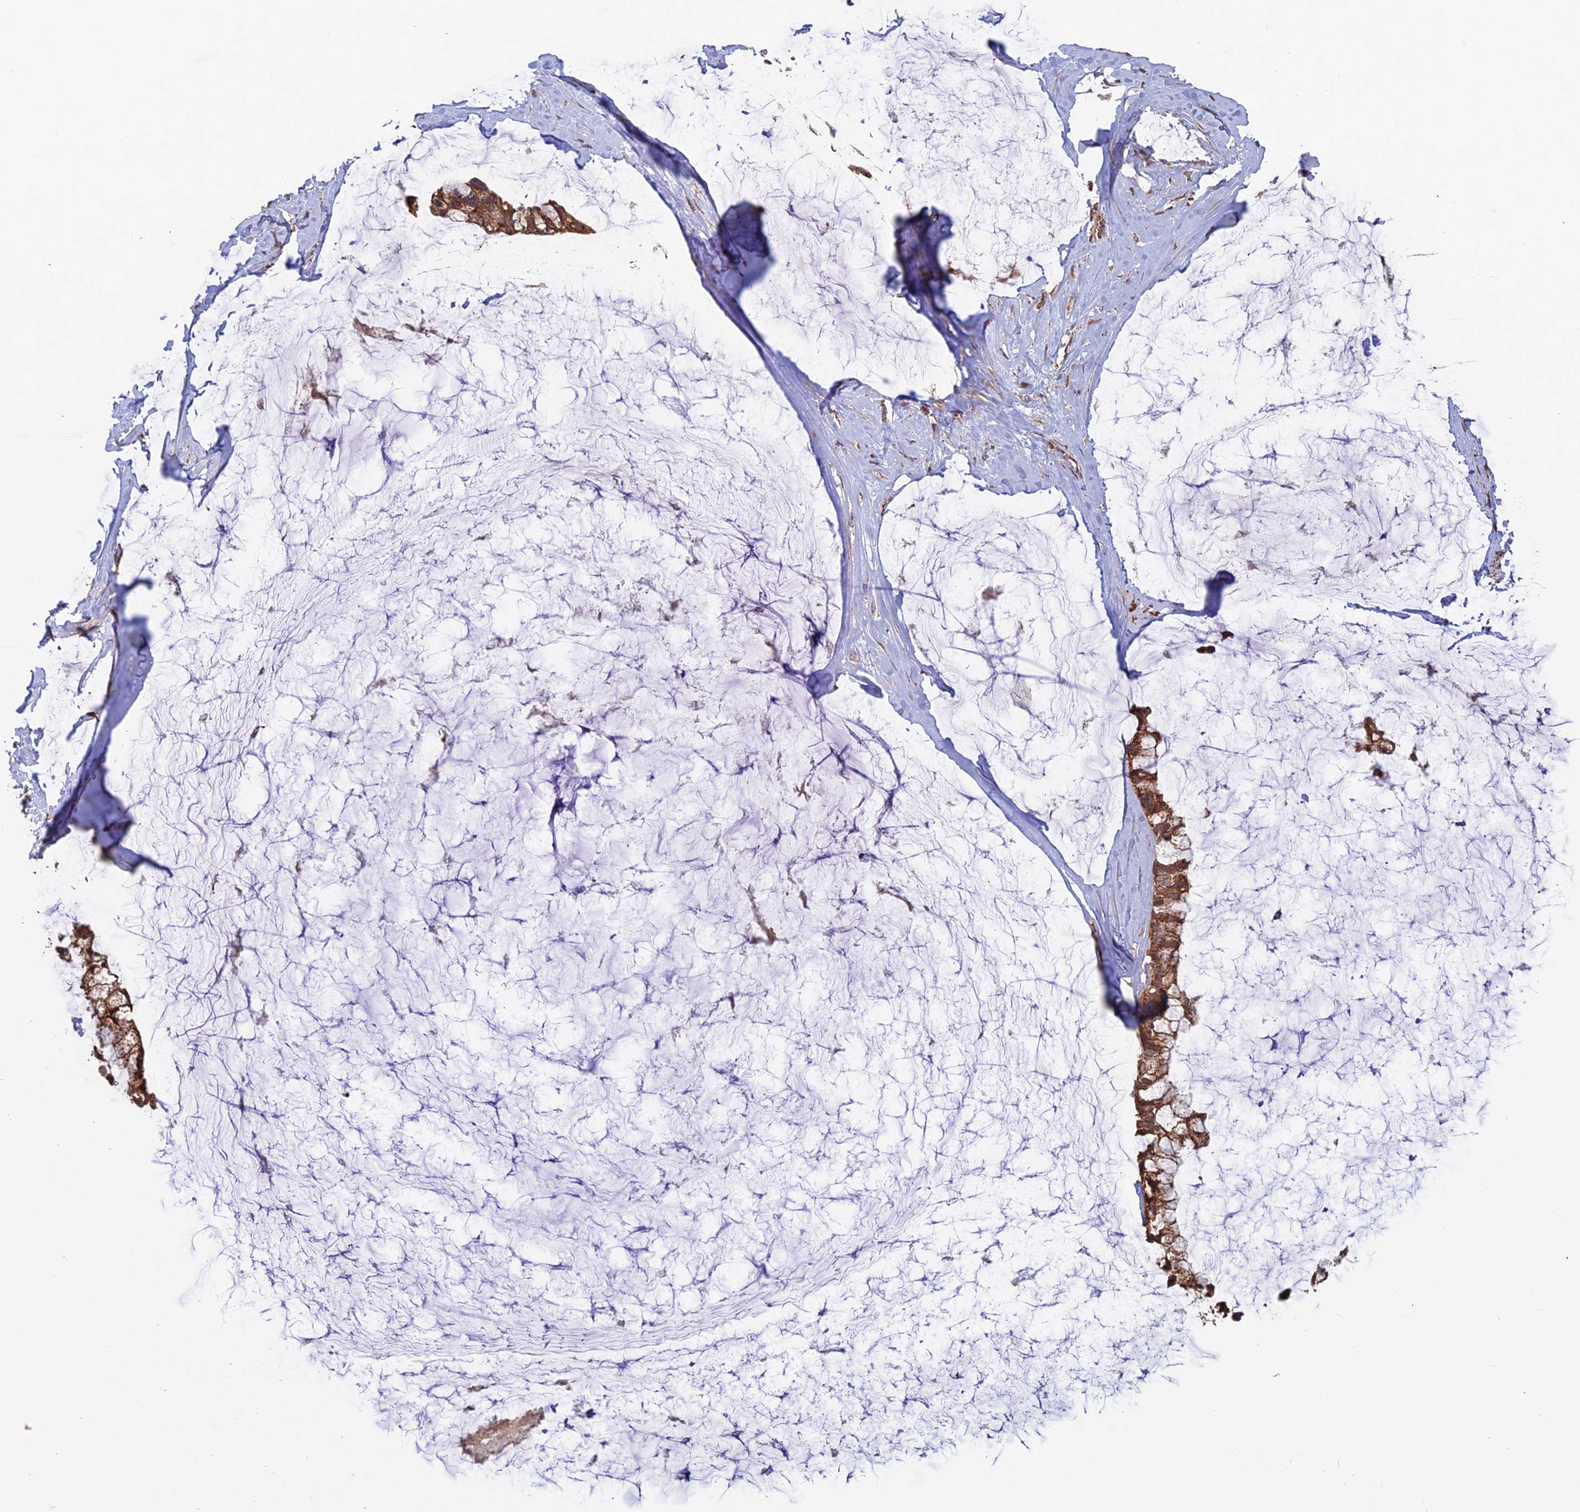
{"staining": {"intensity": "strong", "quantity": ">75%", "location": "cytoplasmic/membranous"}, "tissue": "ovarian cancer", "cell_type": "Tumor cells", "image_type": "cancer", "snomed": [{"axis": "morphology", "description": "Cystadenocarcinoma, mucinous, NOS"}, {"axis": "topography", "description": "Ovary"}], "caption": "Protein staining demonstrates strong cytoplasmic/membranous positivity in approximately >75% of tumor cells in ovarian cancer.", "gene": "DTYMK", "patient": {"sex": "female", "age": 39}}